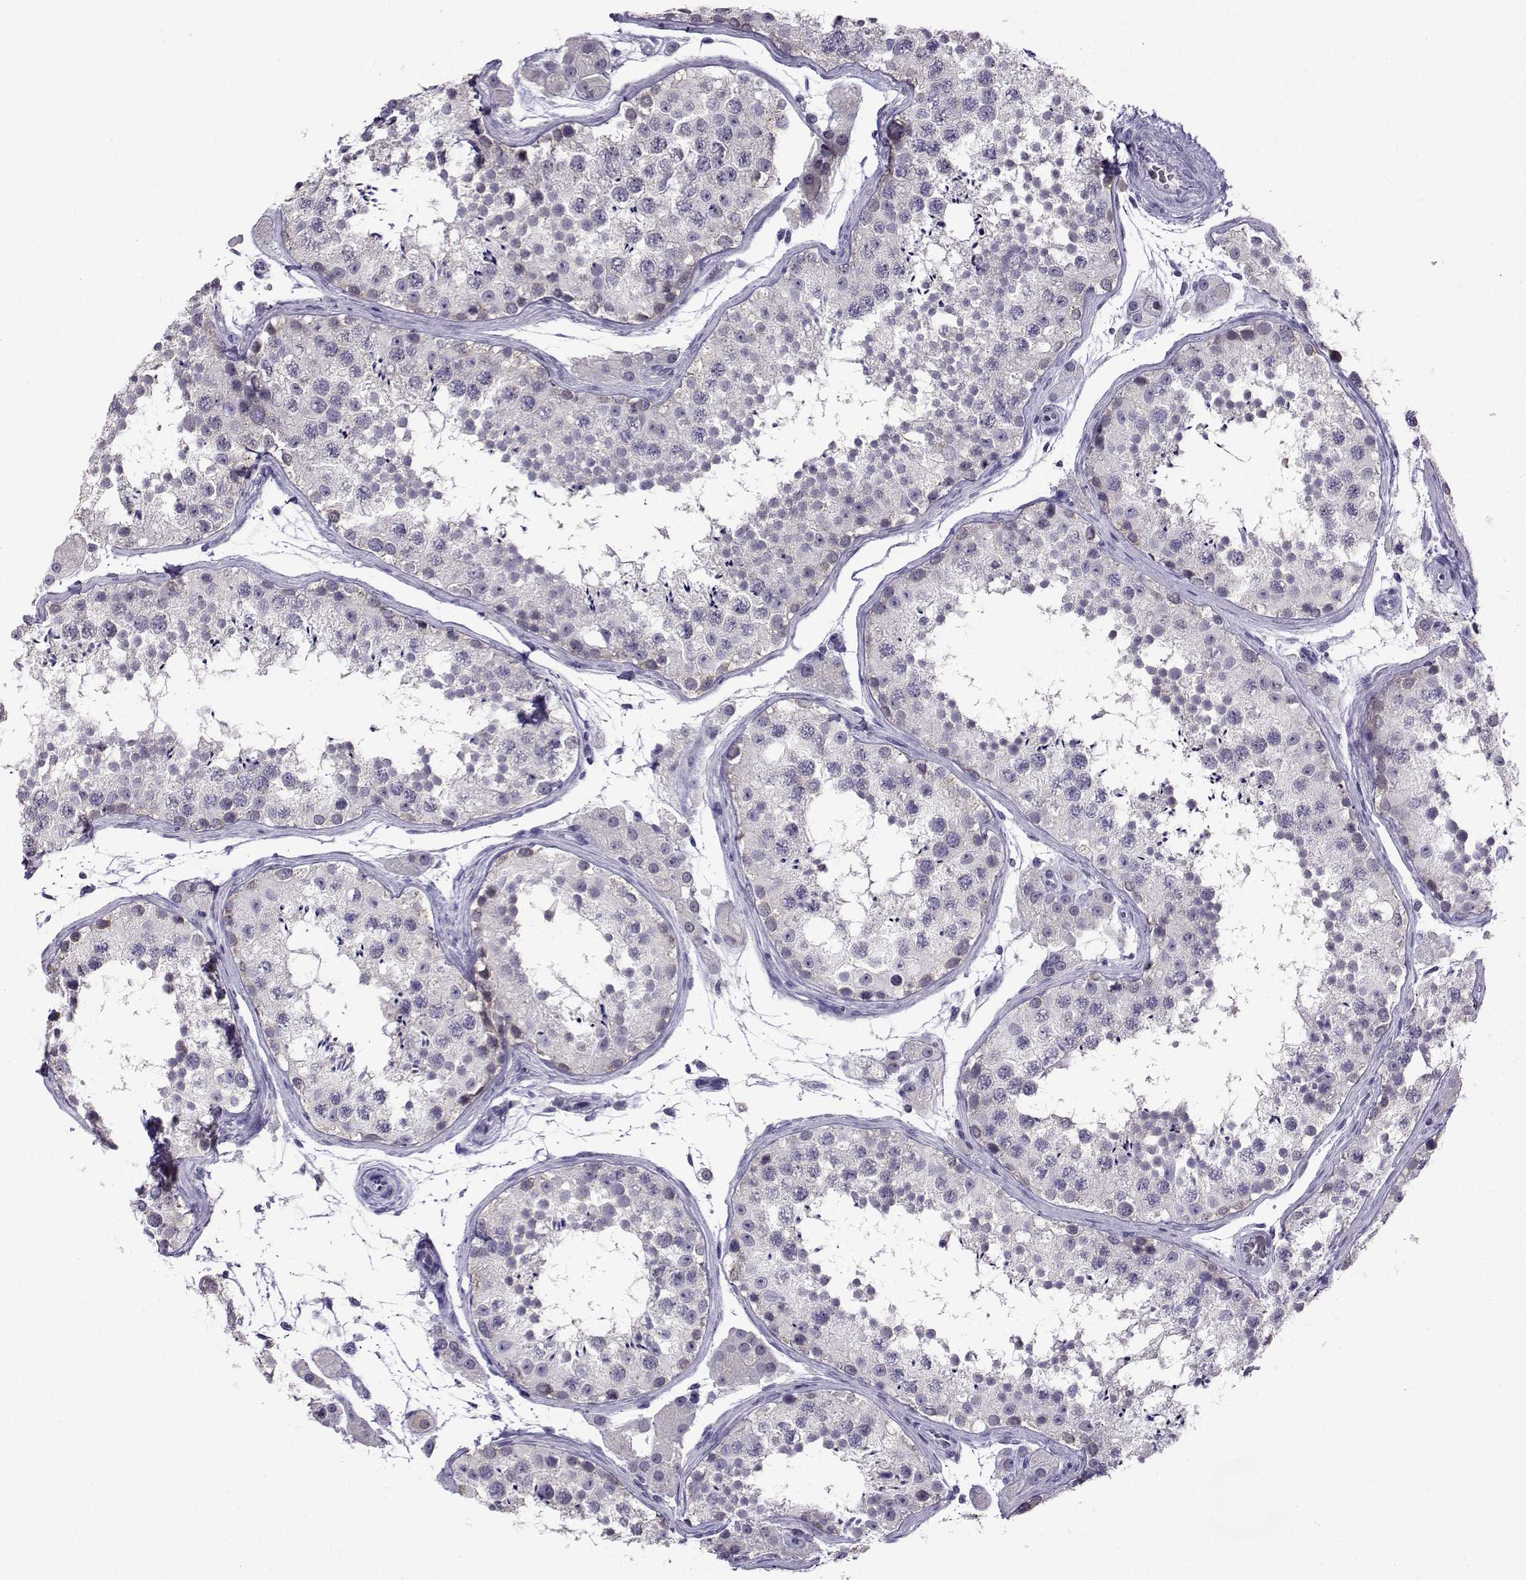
{"staining": {"intensity": "negative", "quantity": "none", "location": "none"}, "tissue": "testis", "cell_type": "Cells in seminiferous ducts", "image_type": "normal", "snomed": [{"axis": "morphology", "description": "Normal tissue, NOS"}, {"axis": "topography", "description": "Testis"}], "caption": "This micrograph is of benign testis stained with IHC to label a protein in brown with the nuclei are counter-stained blue. There is no positivity in cells in seminiferous ducts. (Brightfield microscopy of DAB IHC at high magnification).", "gene": "LRFN2", "patient": {"sex": "male", "age": 41}}